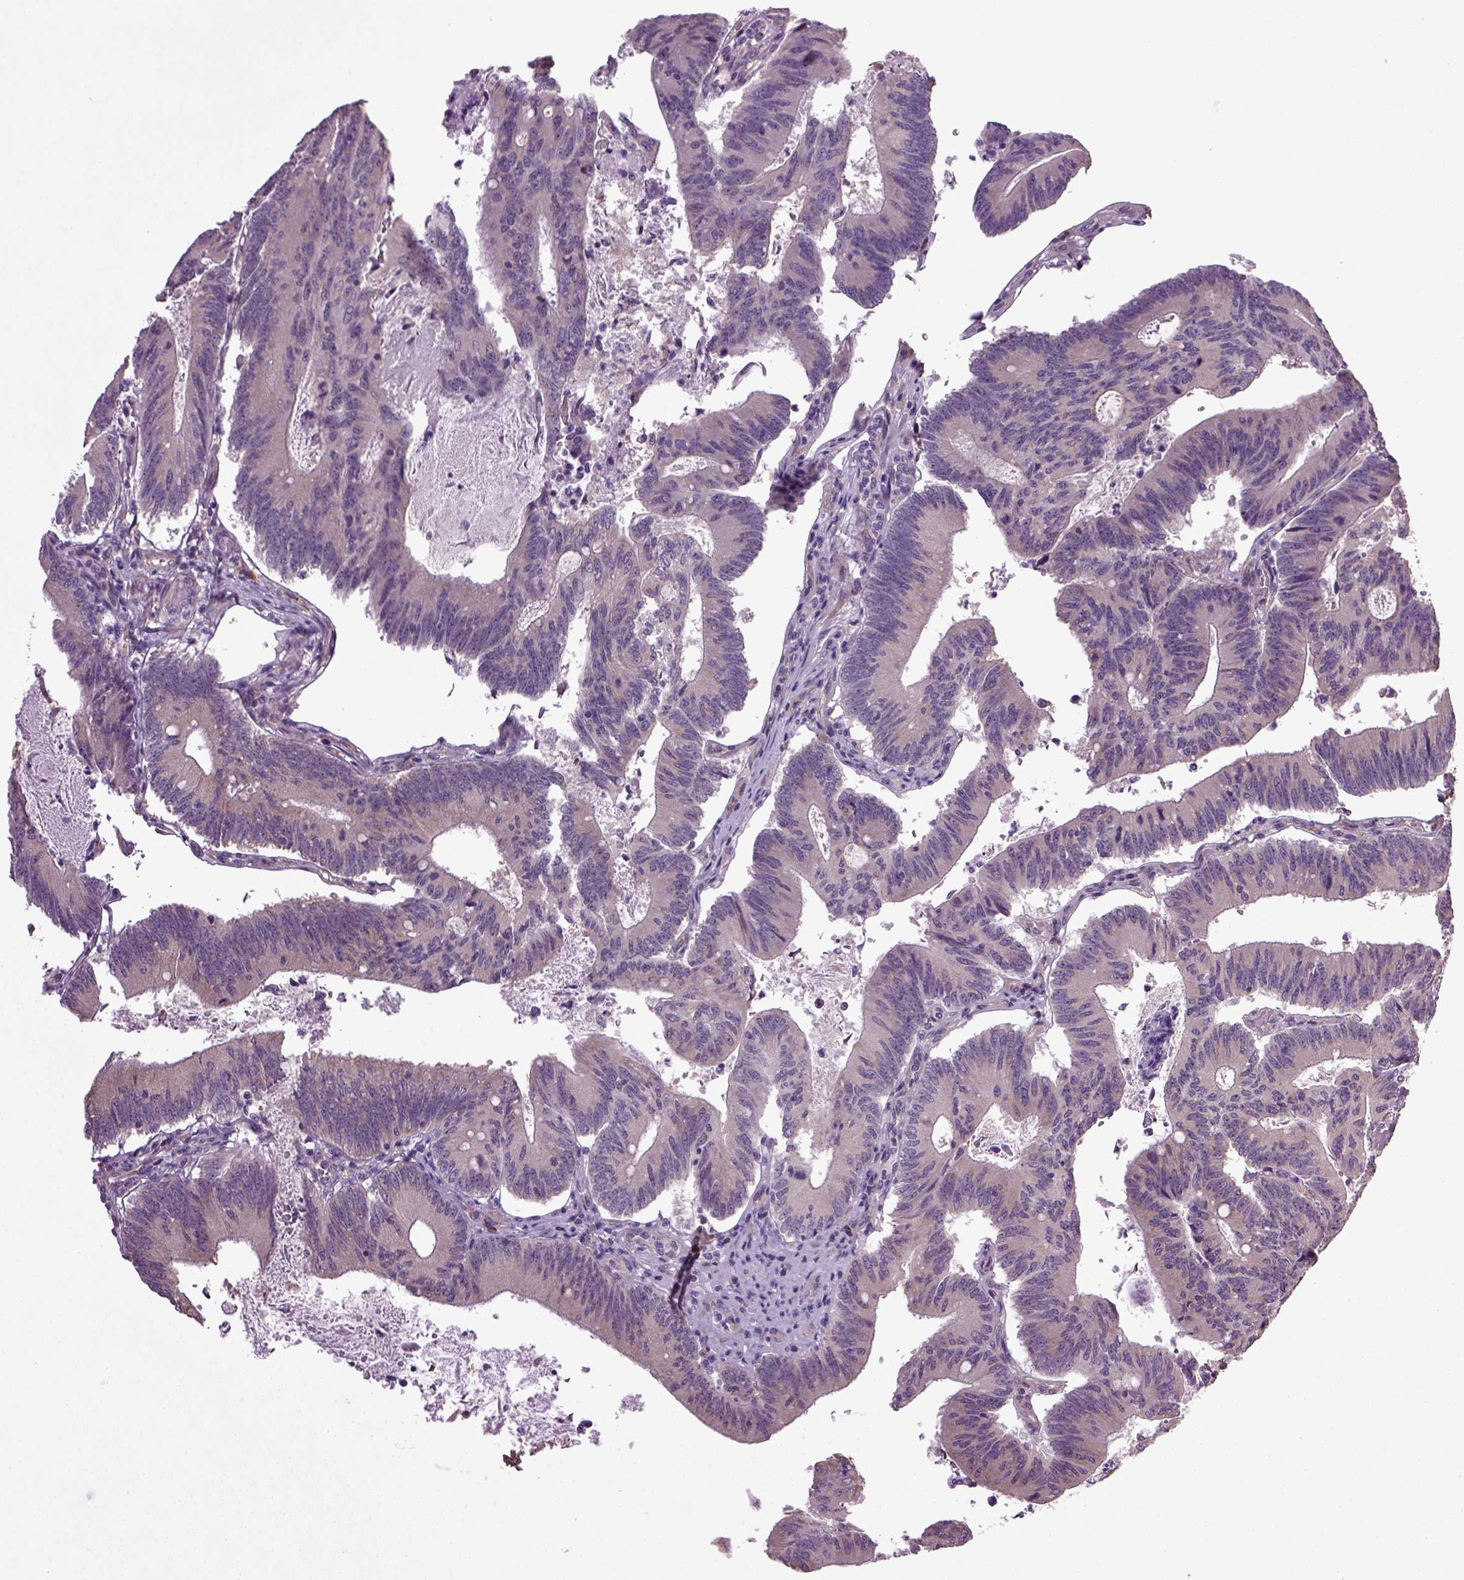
{"staining": {"intensity": "negative", "quantity": "none", "location": "none"}, "tissue": "colorectal cancer", "cell_type": "Tumor cells", "image_type": "cancer", "snomed": [{"axis": "morphology", "description": "Adenocarcinoma, NOS"}, {"axis": "topography", "description": "Colon"}], "caption": "Immunohistochemistry (IHC) of adenocarcinoma (colorectal) displays no staining in tumor cells. Nuclei are stained in blue.", "gene": "TPRG1", "patient": {"sex": "female", "age": 70}}